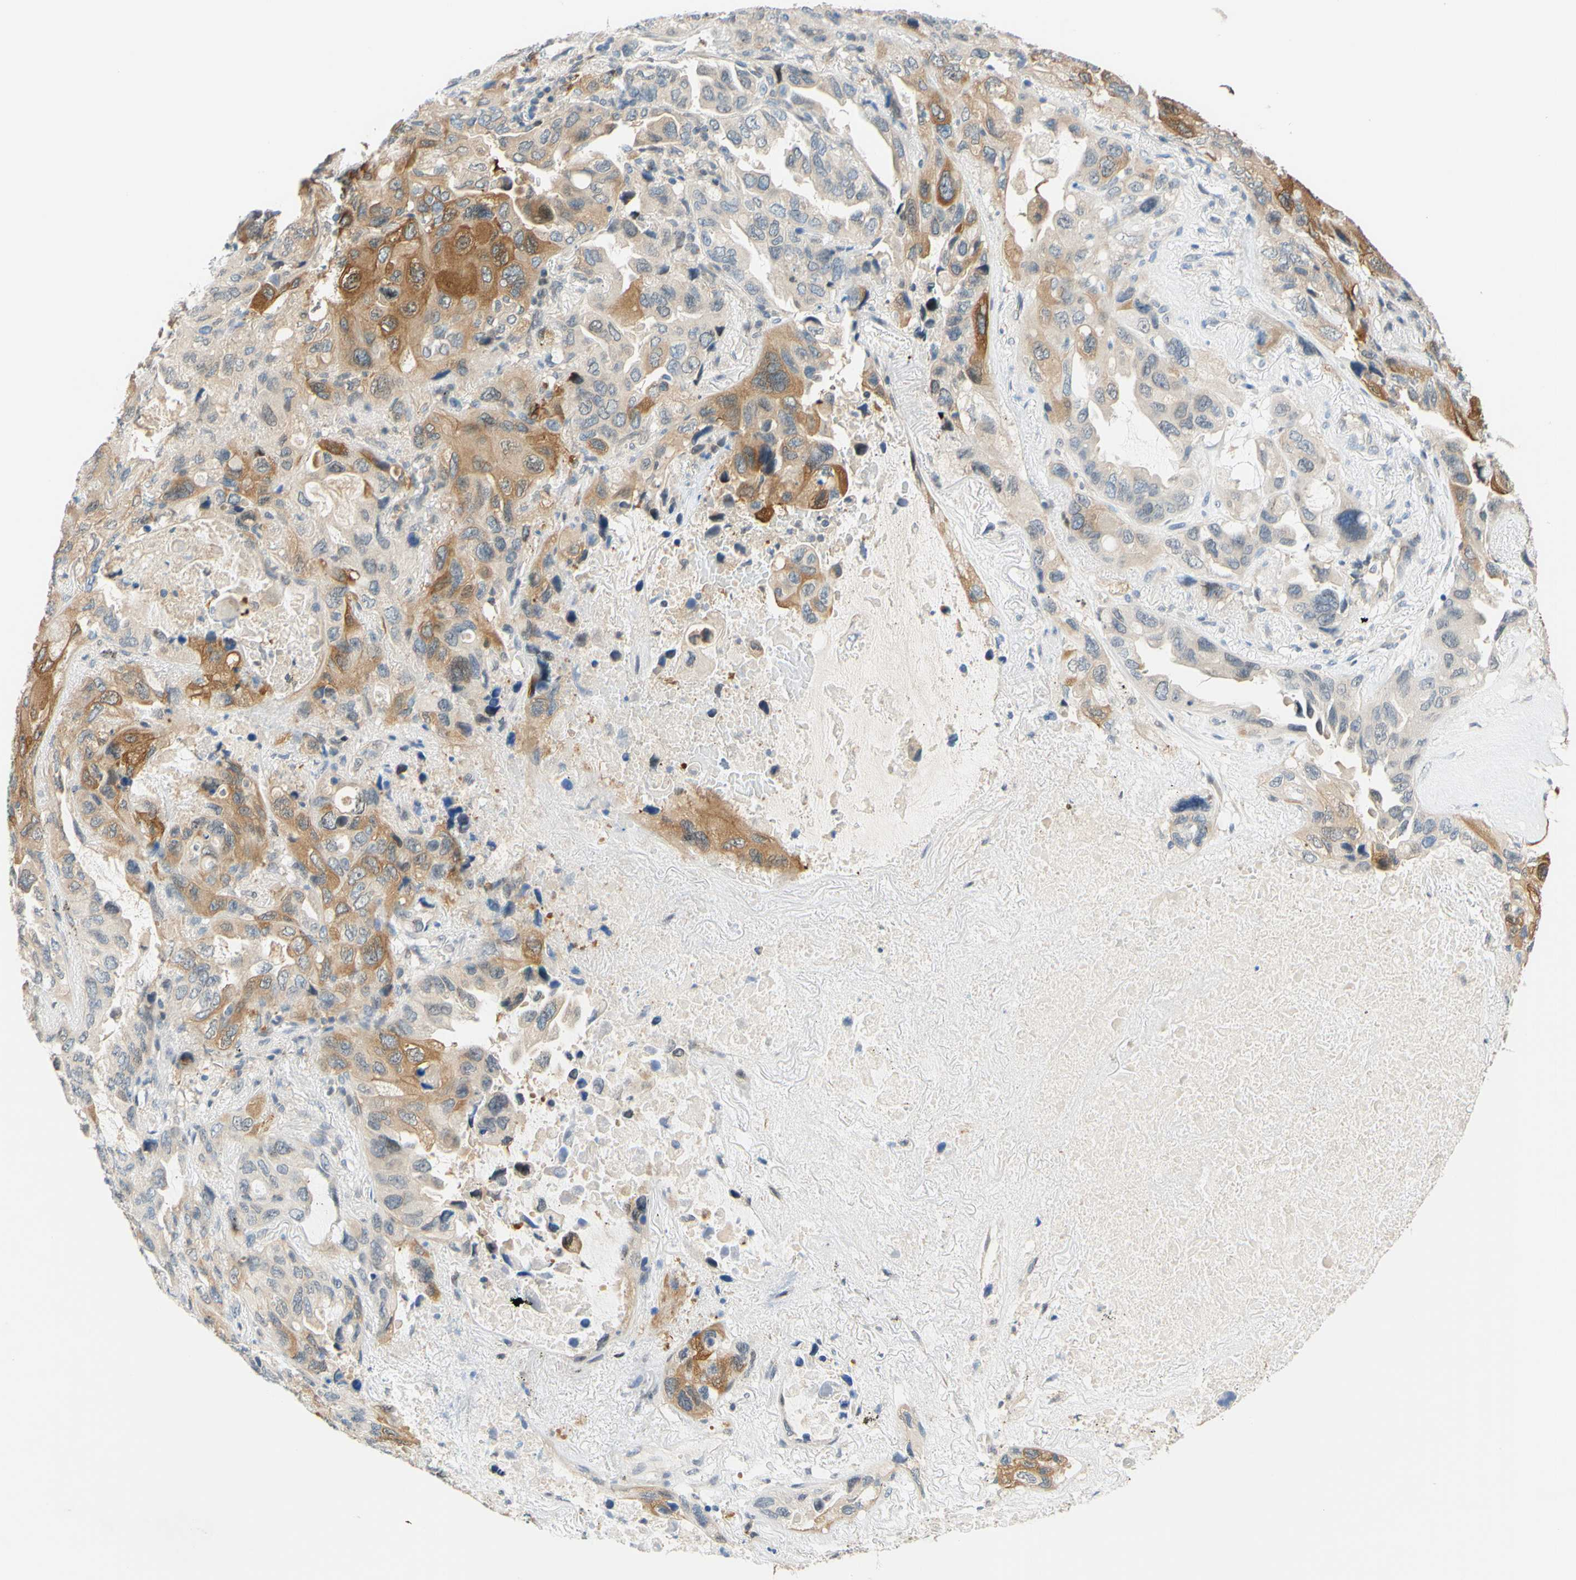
{"staining": {"intensity": "moderate", "quantity": ">75%", "location": "cytoplasmic/membranous"}, "tissue": "lung cancer", "cell_type": "Tumor cells", "image_type": "cancer", "snomed": [{"axis": "morphology", "description": "Squamous cell carcinoma, NOS"}, {"axis": "topography", "description": "Lung"}], "caption": "Lung cancer stained for a protein (brown) shows moderate cytoplasmic/membranous positive expression in approximately >75% of tumor cells.", "gene": "C2CD2L", "patient": {"sex": "female", "age": 73}}